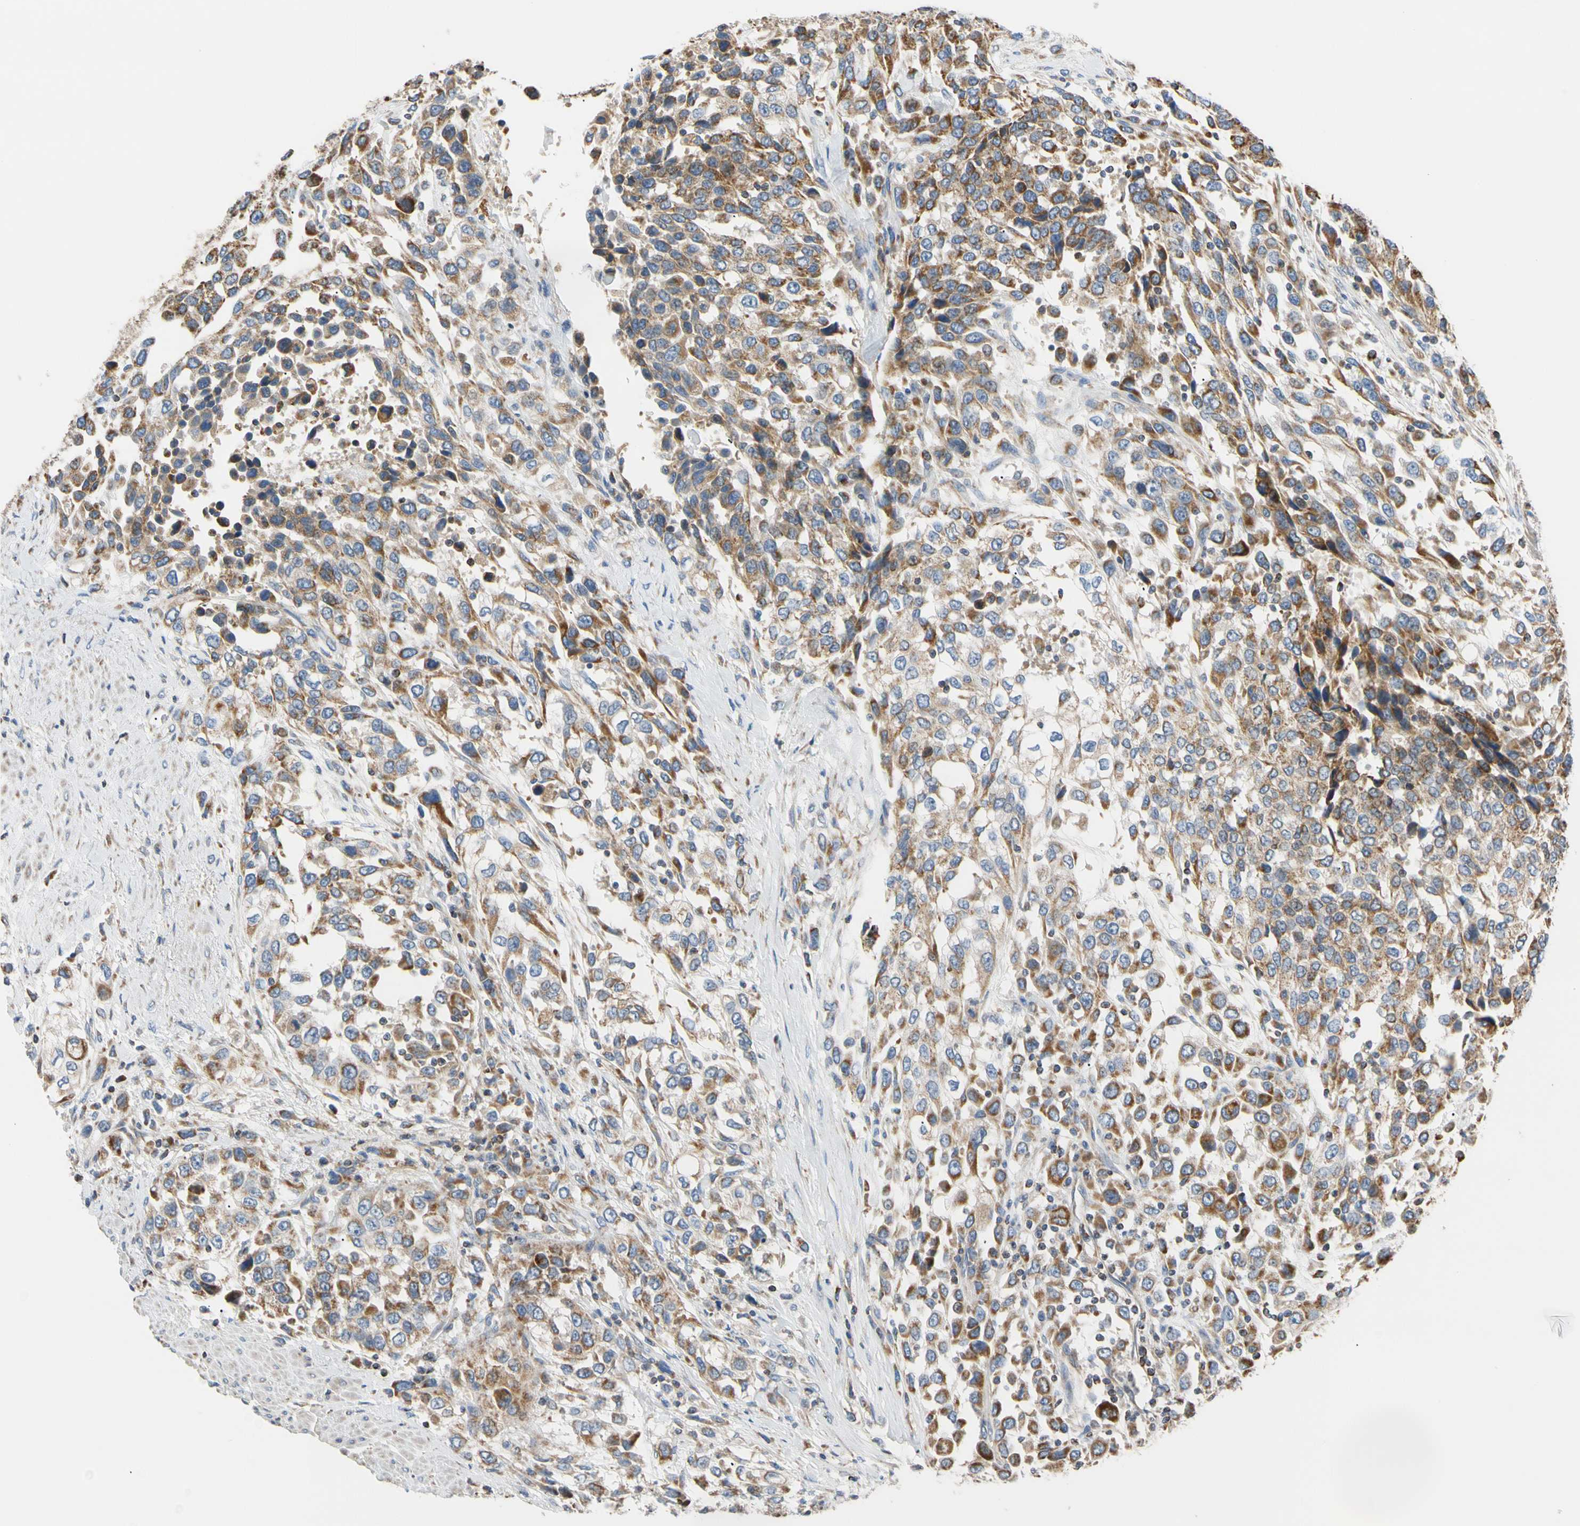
{"staining": {"intensity": "moderate", "quantity": "25%-75%", "location": "cytoplasmic/membranous"}, "tissue": "urothelial cancer", "cell_type": "Tumor cells", "image_type": "cancer", "snomed": [{"axis": "morphology", "description": "Urothelial carcinoma, High grade"}, {"axis": "topography", "description": "Urinary bladder"}], "caption": "Immunohistochemistry (IHC) staining of urothelial carcinoma (high-grade), which demonstrates medium levels of moderate cytoplasmic/membranous positivity in approximately 25%-75% of tumor cells indicating moderate cytoplasmic/membranous protein positivity. The staining was performed using DAB (3,3'-diaminobenzidine) (brown) for protein detection and nuclei were counterstained in hematoxylin (blue).", "gene": "PLGRKT", "patient": {"sex": "female", "age": 80}}